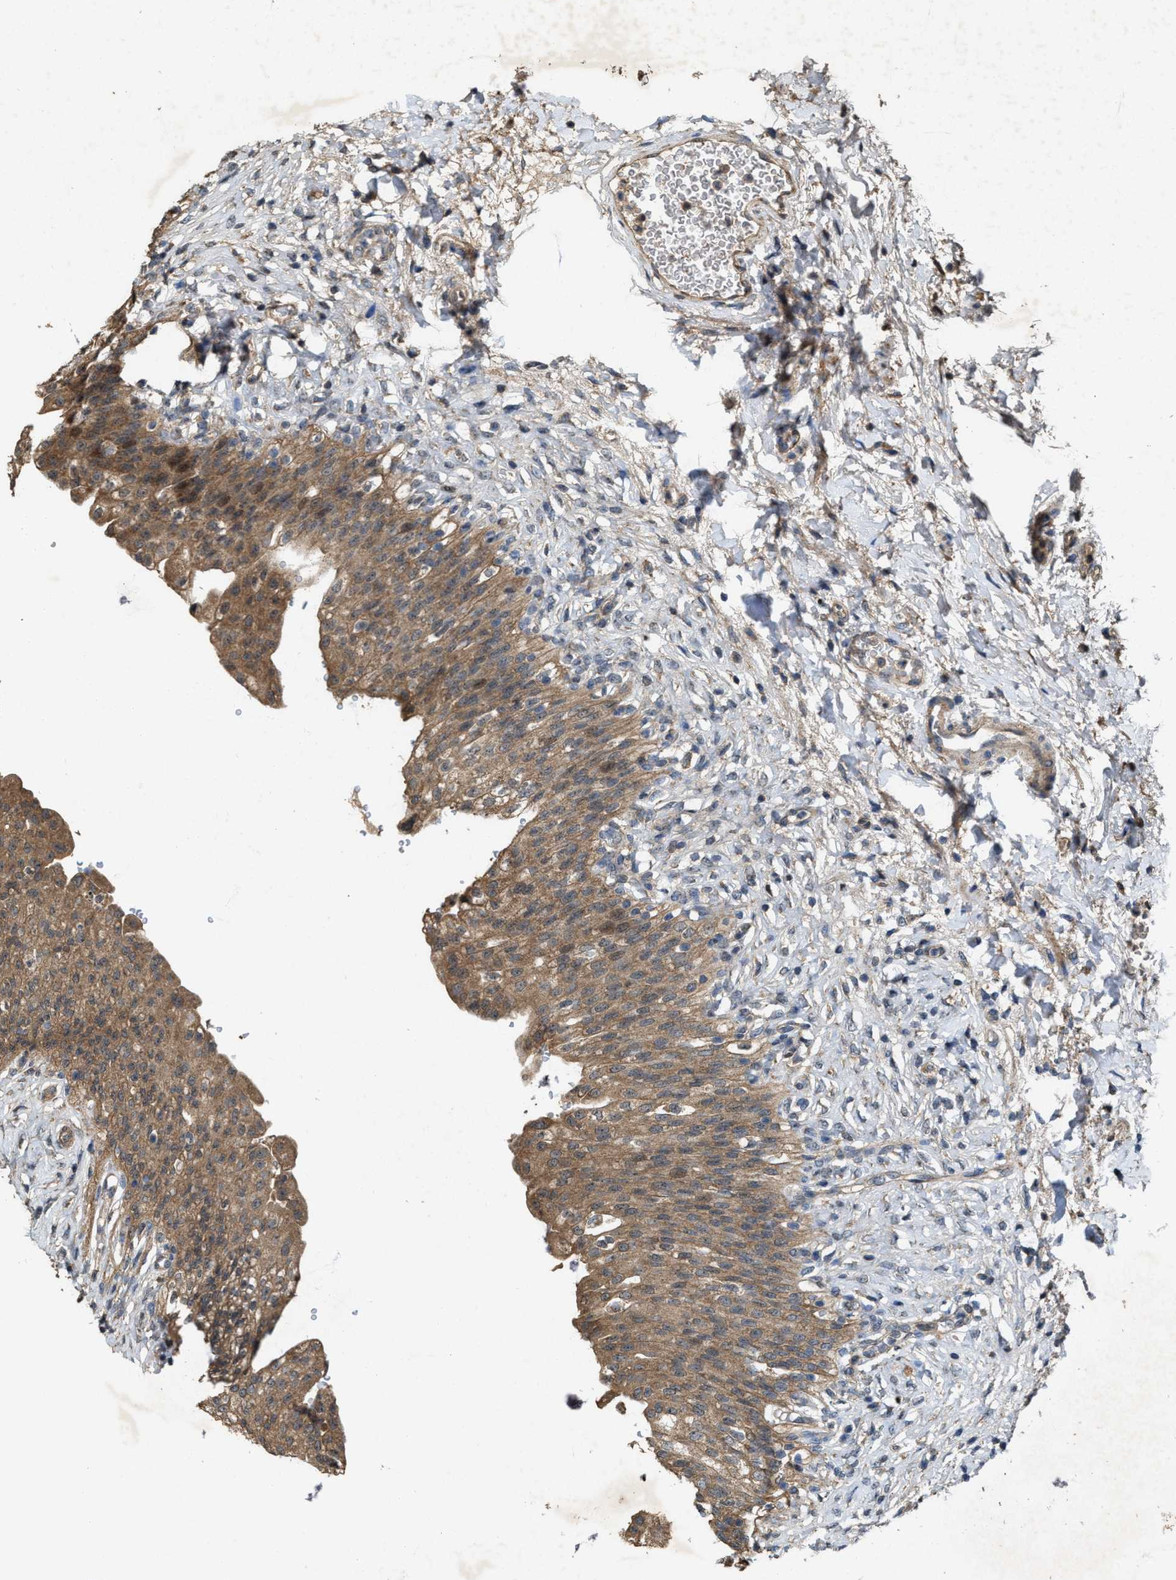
{"staining": {"intensity": "moderate", "quantity": ">75%", "location": "cytoplasmic/membranous,nuclear"}, "tissue": "urinary bladder", "cell_type": "Urothelial cells", "image_type": "normal", "snomed": [{"axis": "morphology", "description": "Urothelial carcinoma, High grade"}, {"axis": "topography", "description": "Urinary bladder"}], "caption": "Immunohistochemical staining of unremarkable human urinary bladder demonstrates moderate cytoplasmic/membranous,nuclear protein staining in approximately >75% of urothelial cells. (DAB IHC with brightfield microscopy, high magnification).", "gene": "PDP2", "patient": {"sex": "male", "age": 46}}